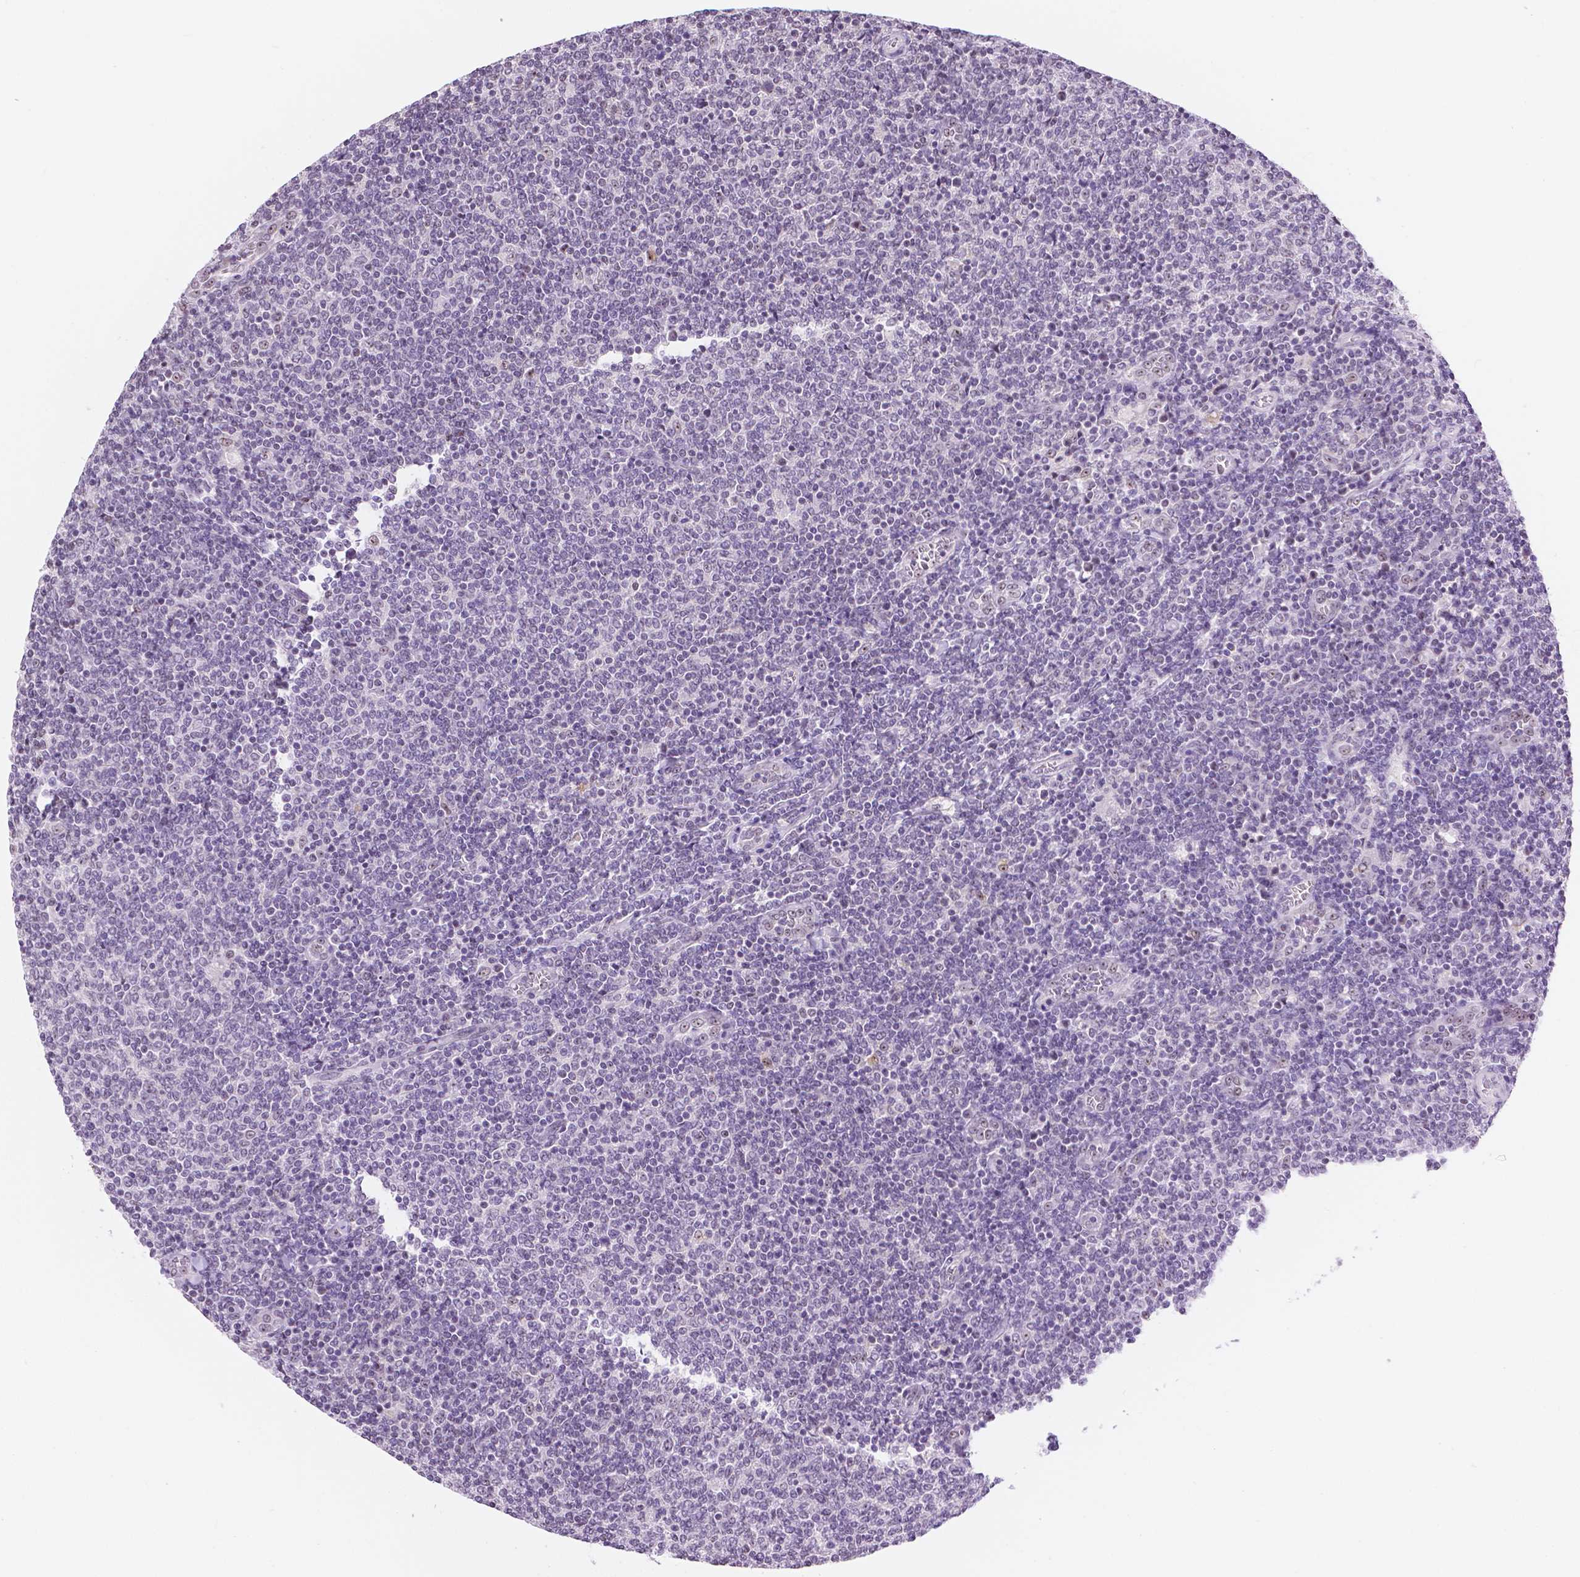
{"staining": {"intensity": "negative", "quantity": "none", "location": "none"}, "tissue": "lymphoma", "cell_type": "Tumor cells", "image_type": "cancer", "snomed": [{"axis": "morphology", "description": "Malignant lymphoma, non-Hodgkin's type, Low grade"}, {"axis": "topography", "description": "Lymph node"}], "caption": "Immunohistochemistry image of lymphoma stained for a protein (brown), which demonstrates no expression in tumor cells.", "gene": "NHP2", "patient": {"sex": "male", "age": 52}}